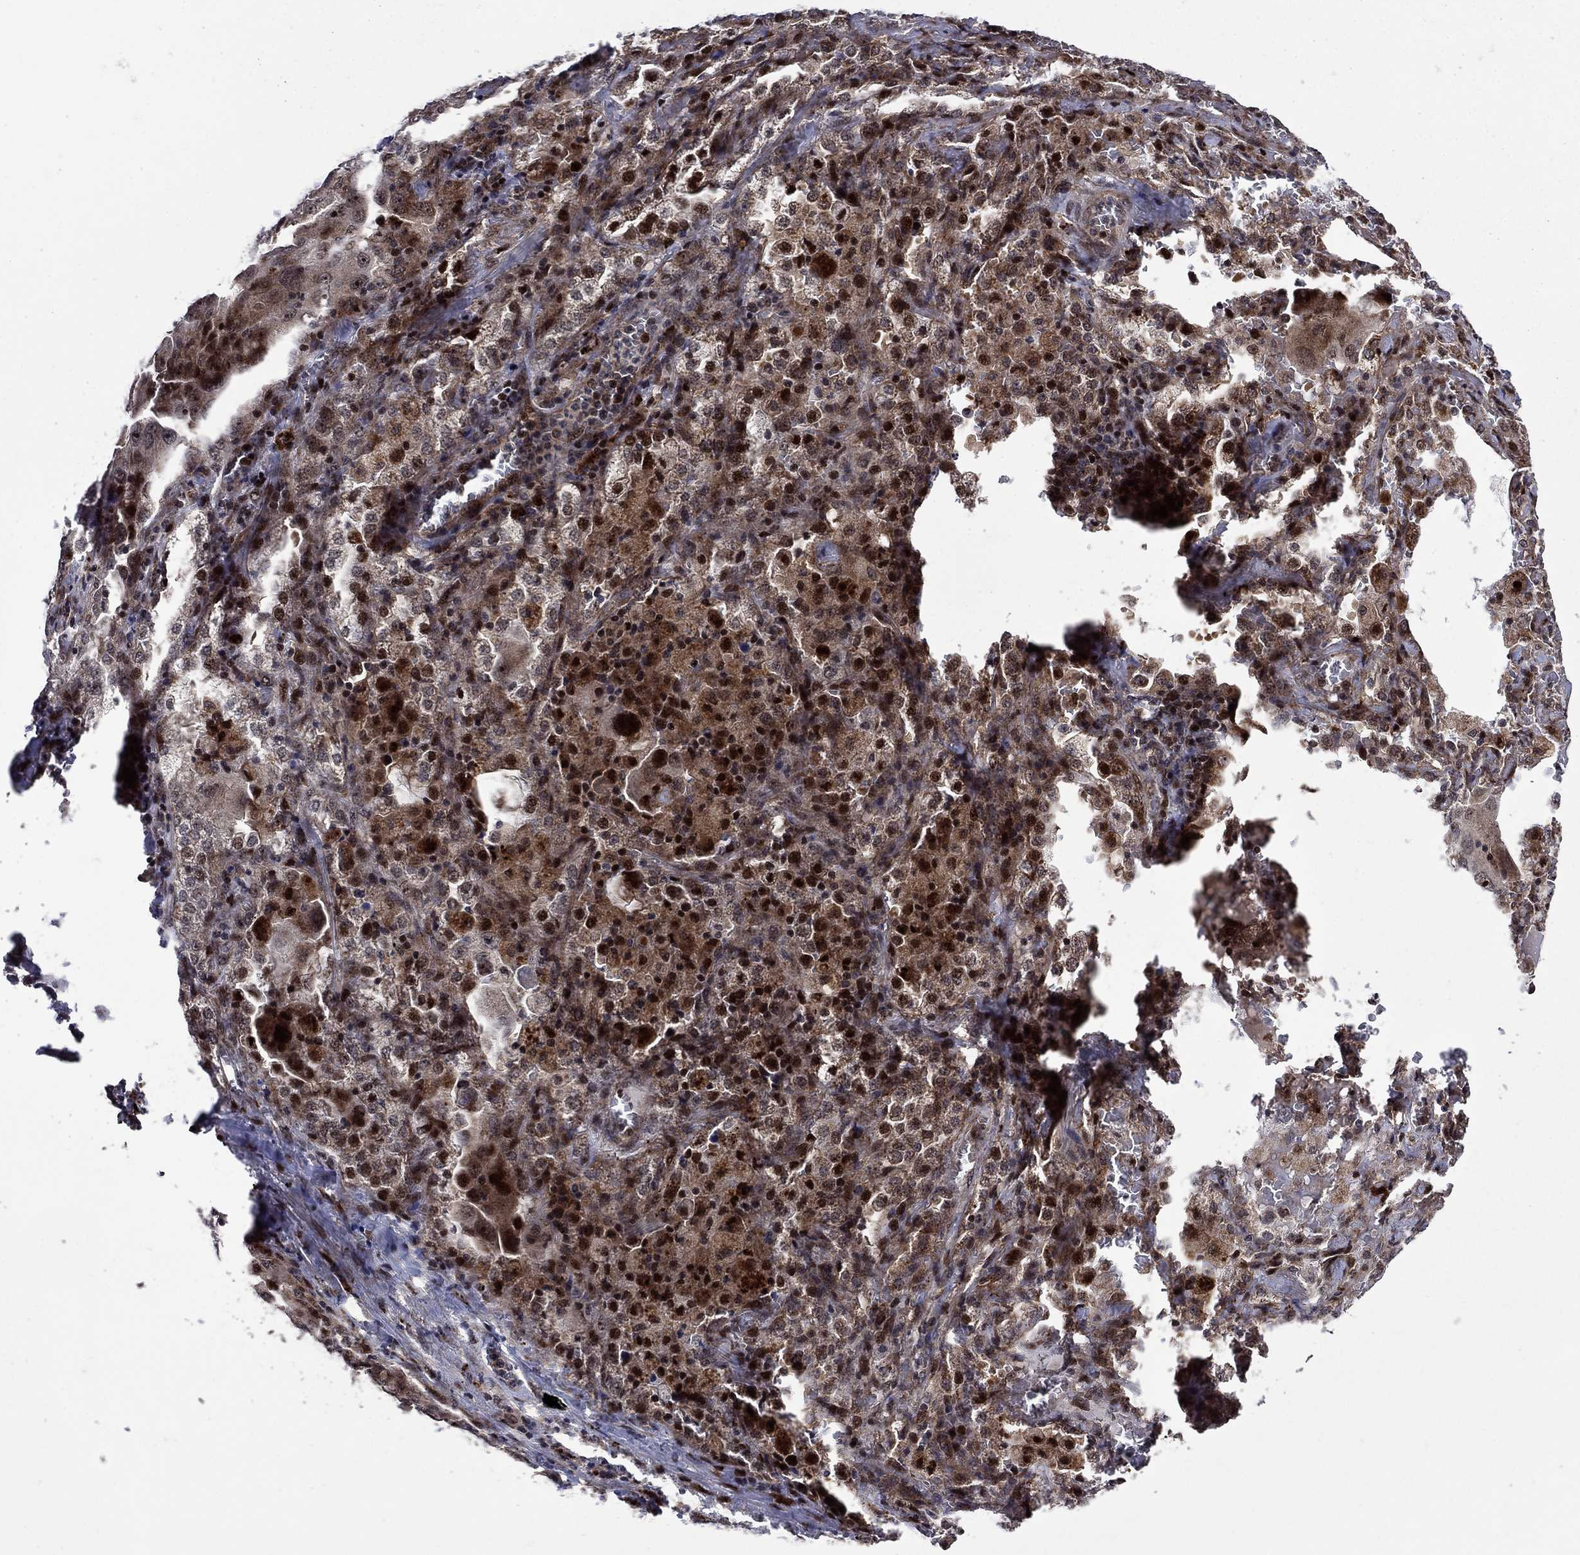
{"staining": {"intensity": "strong", "quantity": "25%-75%", "location": "cytoplasmic/membranous,nuclear"}, "tissue": "lung cancer", "cell_type": "Tumor cells", "image_type": "cancer", "snomed": [{"axis": "morphology", "description": "Adenocarcinoma, NOS"}, {"axis": "topography", "description": "Lung"}], "caption": "Protein staining by immunohistochemistry (IHC) shows strong cytoplasmic/membranous and nuclear expression in approximately 25%-75% of tumor cells in adenocarcinoma (lung).", "gene": "AGTPBP1", "patient": {"sex": "female", "age": 61}}